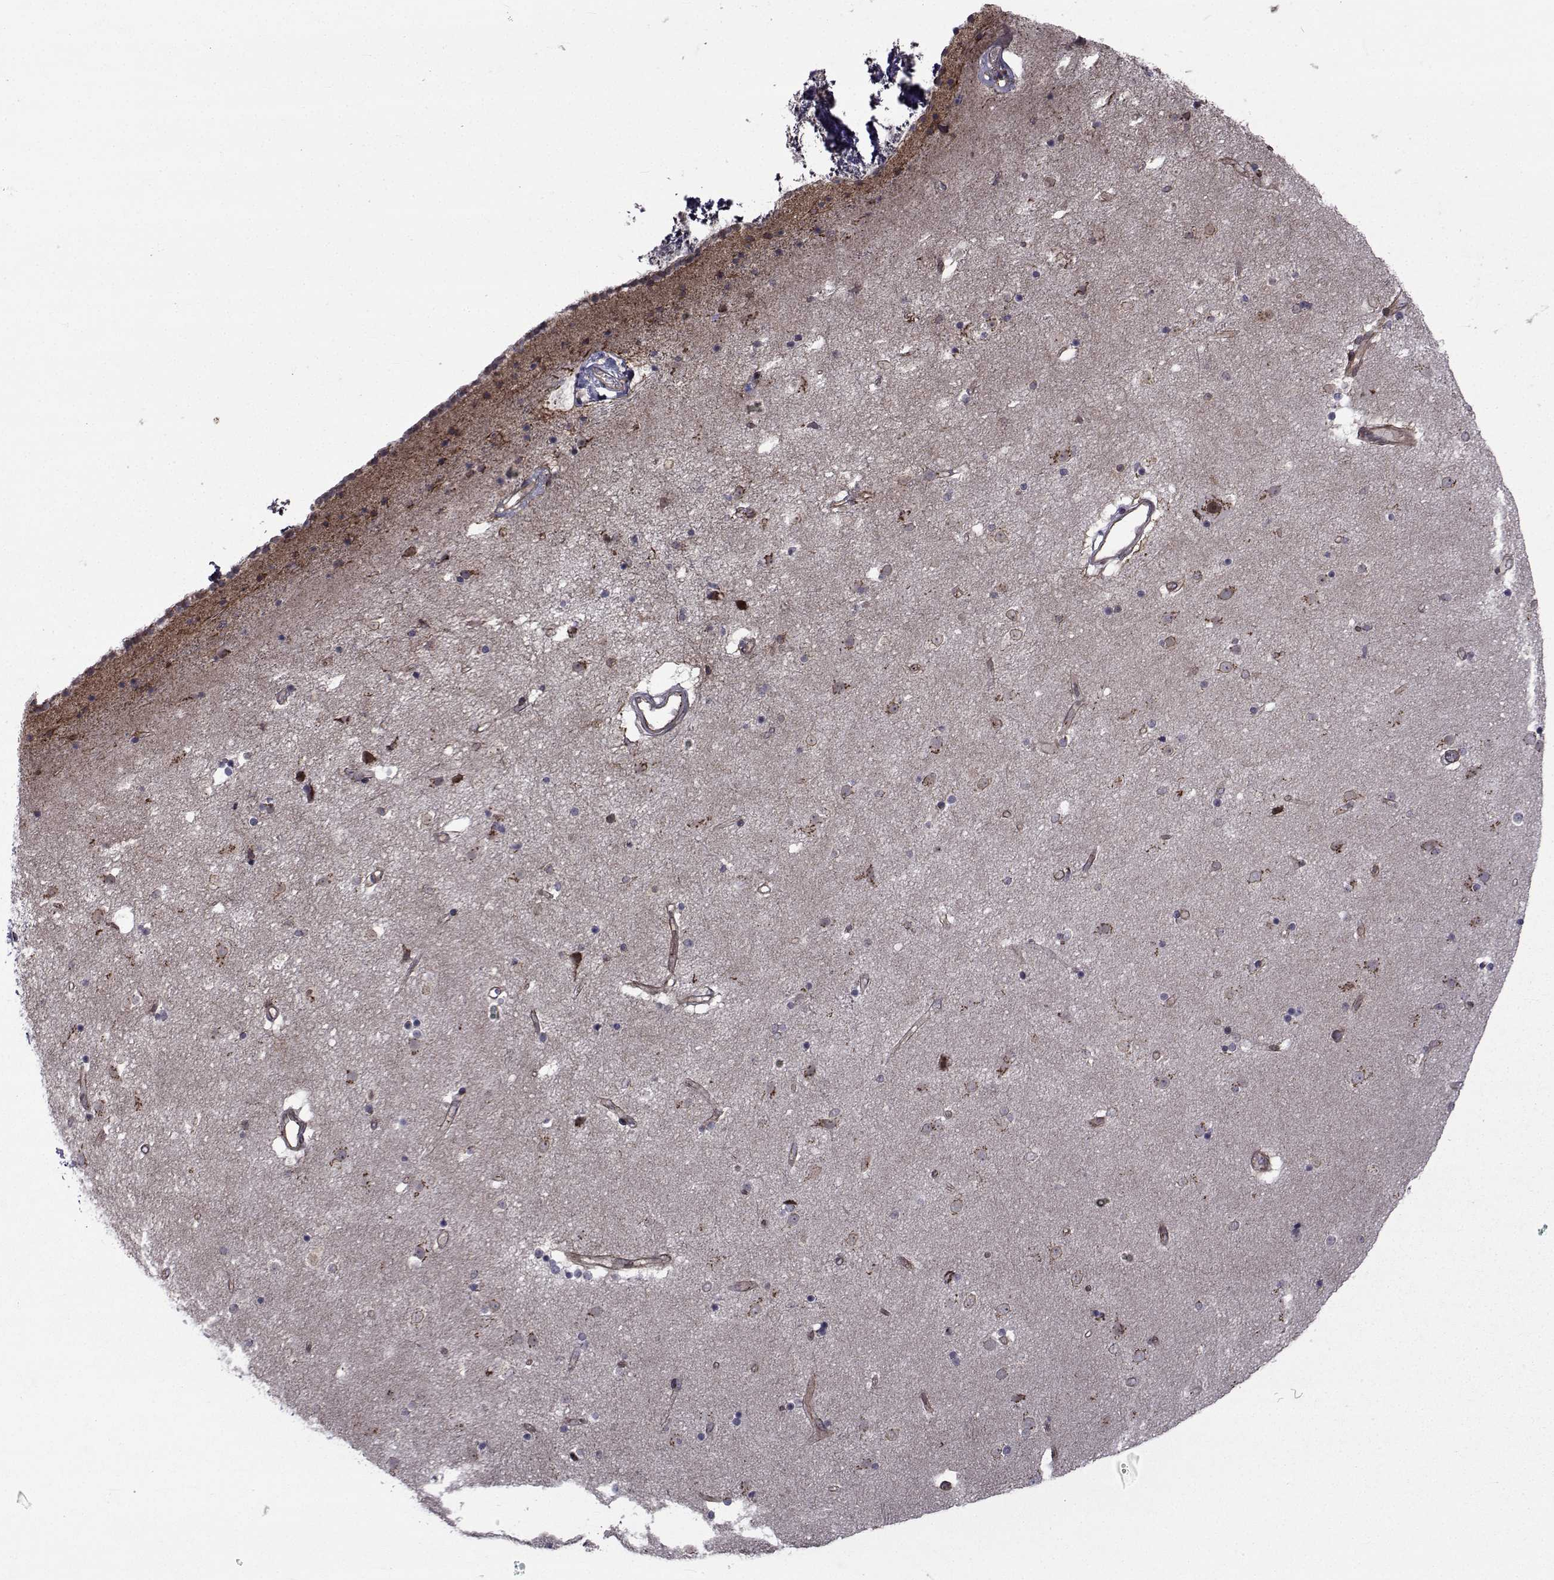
{"staining": {"intensity": "weak", "quantity": "<25%", "location": "cytoplasmic/membranous"}, "tissue": "caudate", "cell_type": "Glial cells", "image_type": "normal", "snomed": [{"axis": "morphology", "description": "Normal tissue, NOS"}, {"axis": "topography", "description": "Lateral ventricle wall"}], "caption": "Caudate was stained to show a protein in brown. There is no significant expression in glial cells. The staining was performed using DAB to visualize the protein expression in brown, while the nuclei were stained in blue with hematoxylin (Magnification: 20x).", "gene": "ATP6V1C2", "patient": {"sex": "female", "age": 71}}